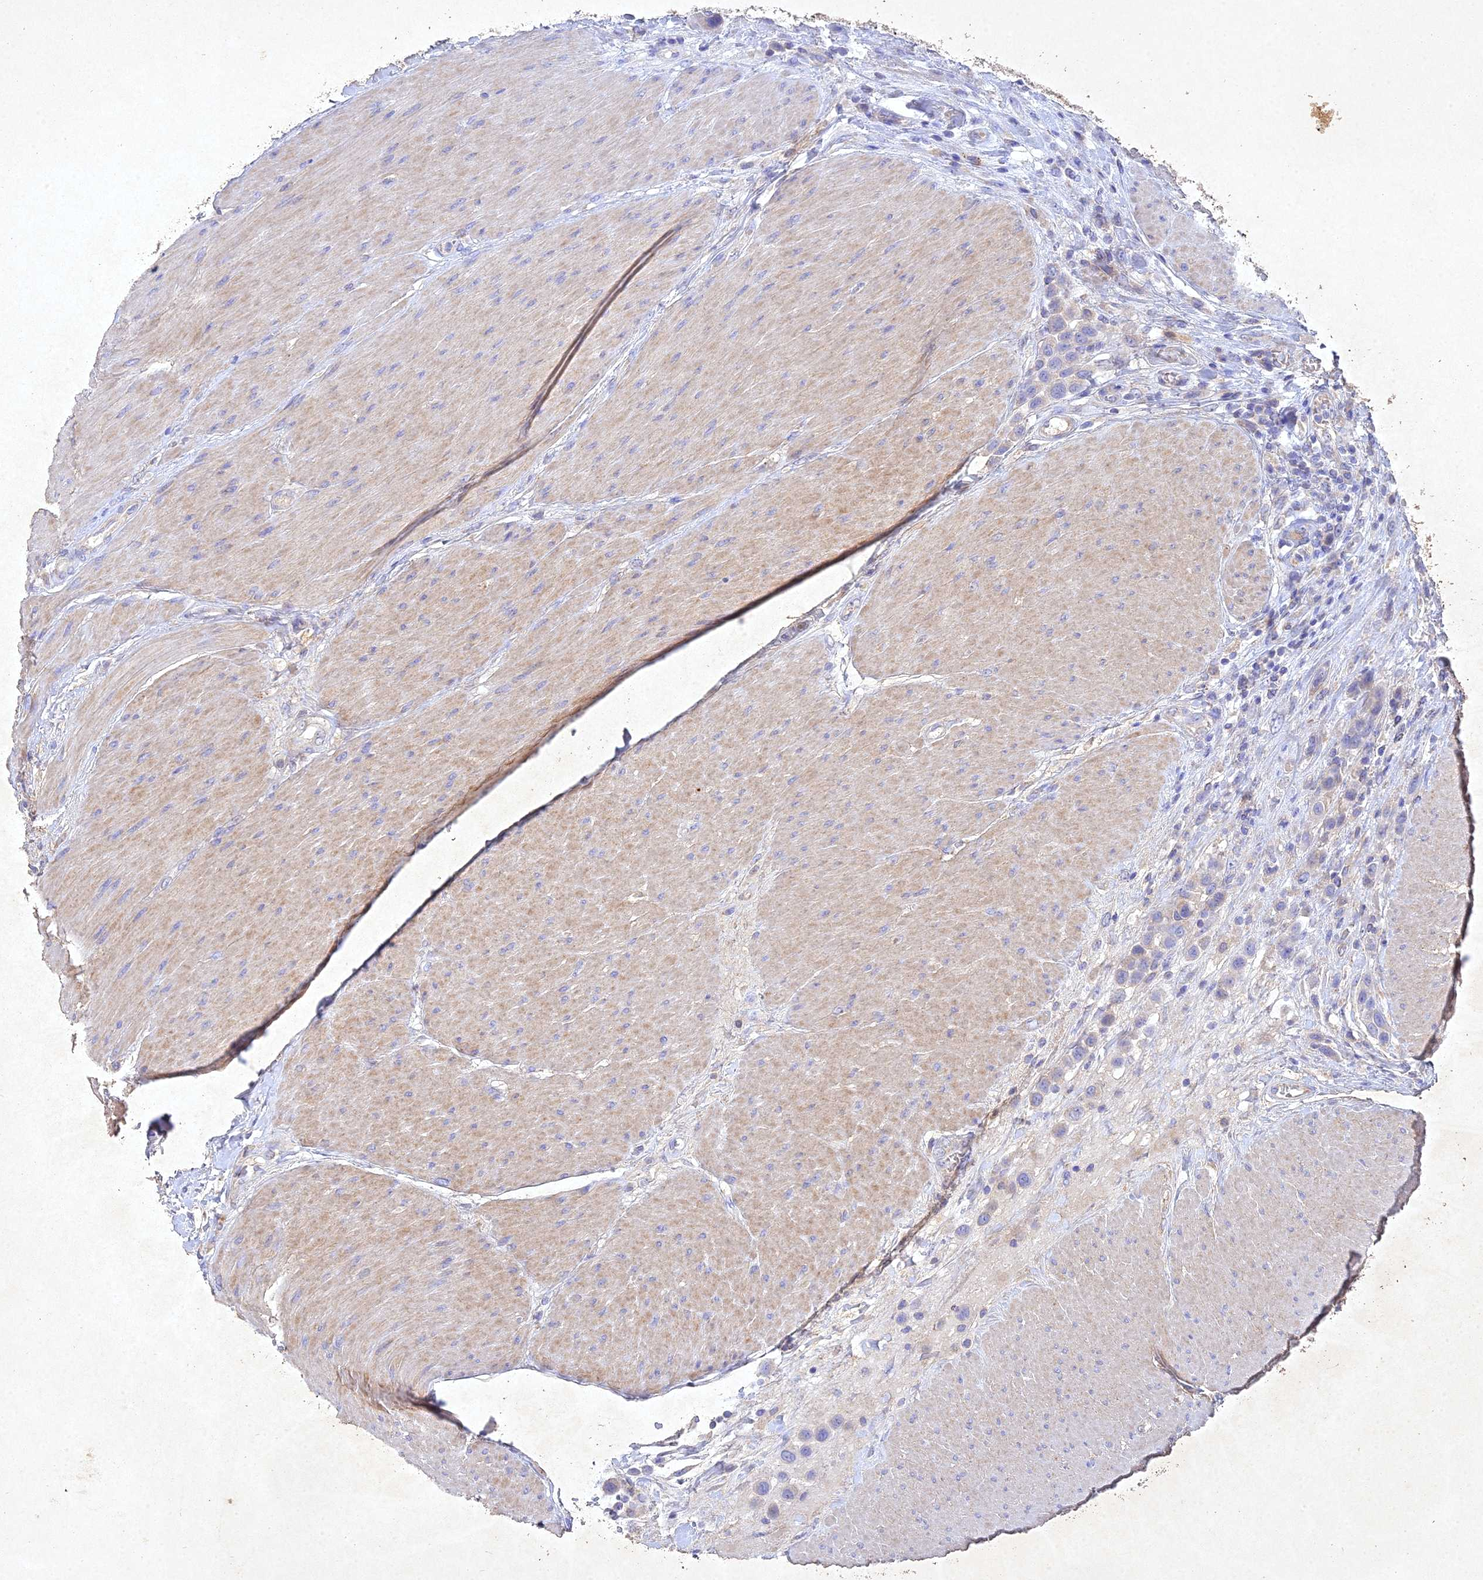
{"staining": {"intensity": "negative", "quantity": "none", "location": "none"}, "tissue": "urothelial cancer", "cell_type": "Tumor cells", "image_type": "cancer", "snomed": [{"axis": "morphology", "description": "Urothelial carcinoma, High grade"}, {"axis": "topography", "description": "Urinary bladder"}], "caption": "Immunohistochemistry micrograph of neoplastic tissue: human urothelial cancer stained with DAB (3,3'-diaminobenzidine) shows no significant protein staining in tumor cells.", "gene": "NDUFV1", "patient": {"sex": "male", "age": 50}}